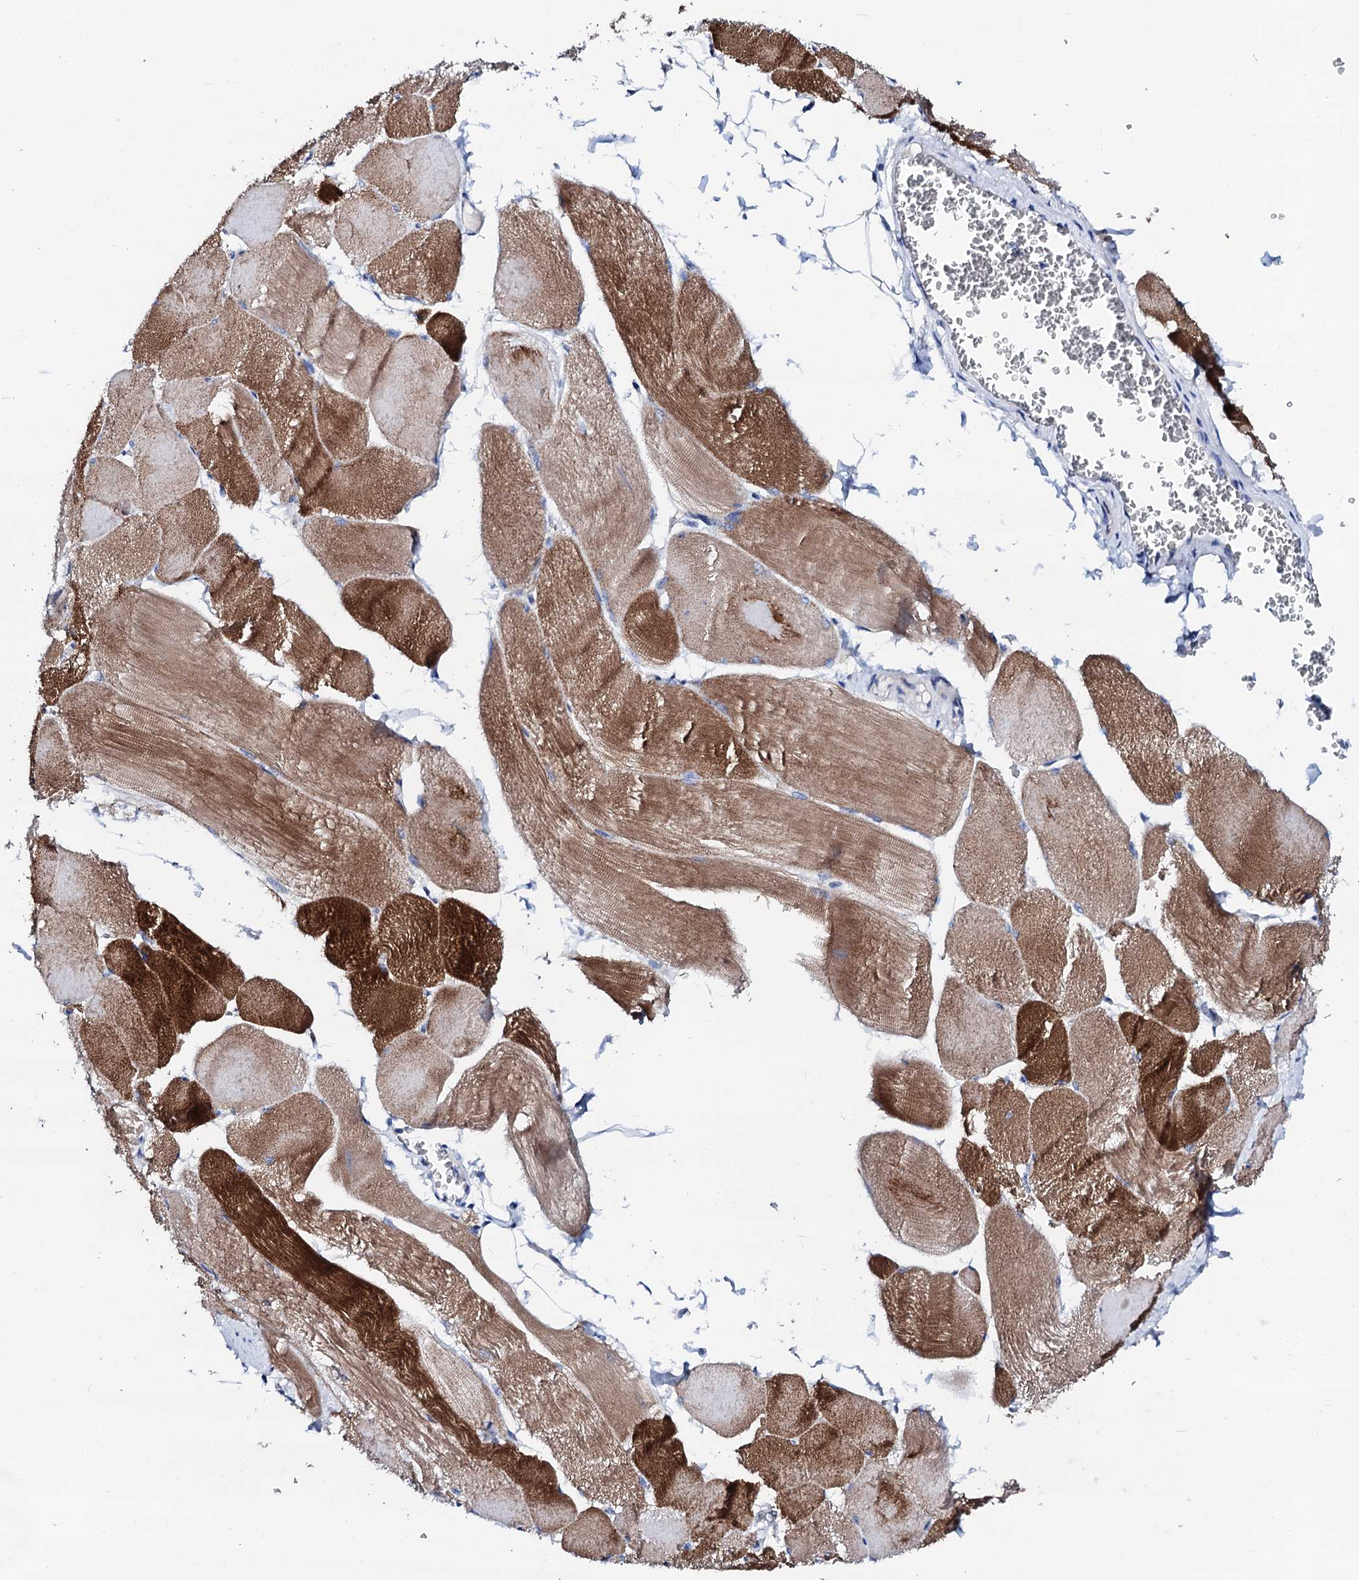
{"staining": {"intensity": "strong", "quantity": "25%-75%", "location": "cytoplasmic/membranous"}, "tissue": "skeletal muscle", "cell_type": "Myocytes", "image_type": "normal", "snomed": [{"axis": "morphology", "description": "Normal tissue, NOS"}, {"axis": "morphology", "description": "Basal cell carcinoma"}, {"axis": "topography", "description": "Skeletal muscle"}], "caption": "Benign skeletal muscle was stained to show a protein in brown. There is high levels of strong cytoplasmic/membranous positivity in approximately 25%-75% of myocytes. The staining is performed using DAB brown chromogen to label protein expression. The nuclei are counter-stained blue using hematoxylin.", "gene": "TRDN", "patient": {"sex": "female", "age": 64}}